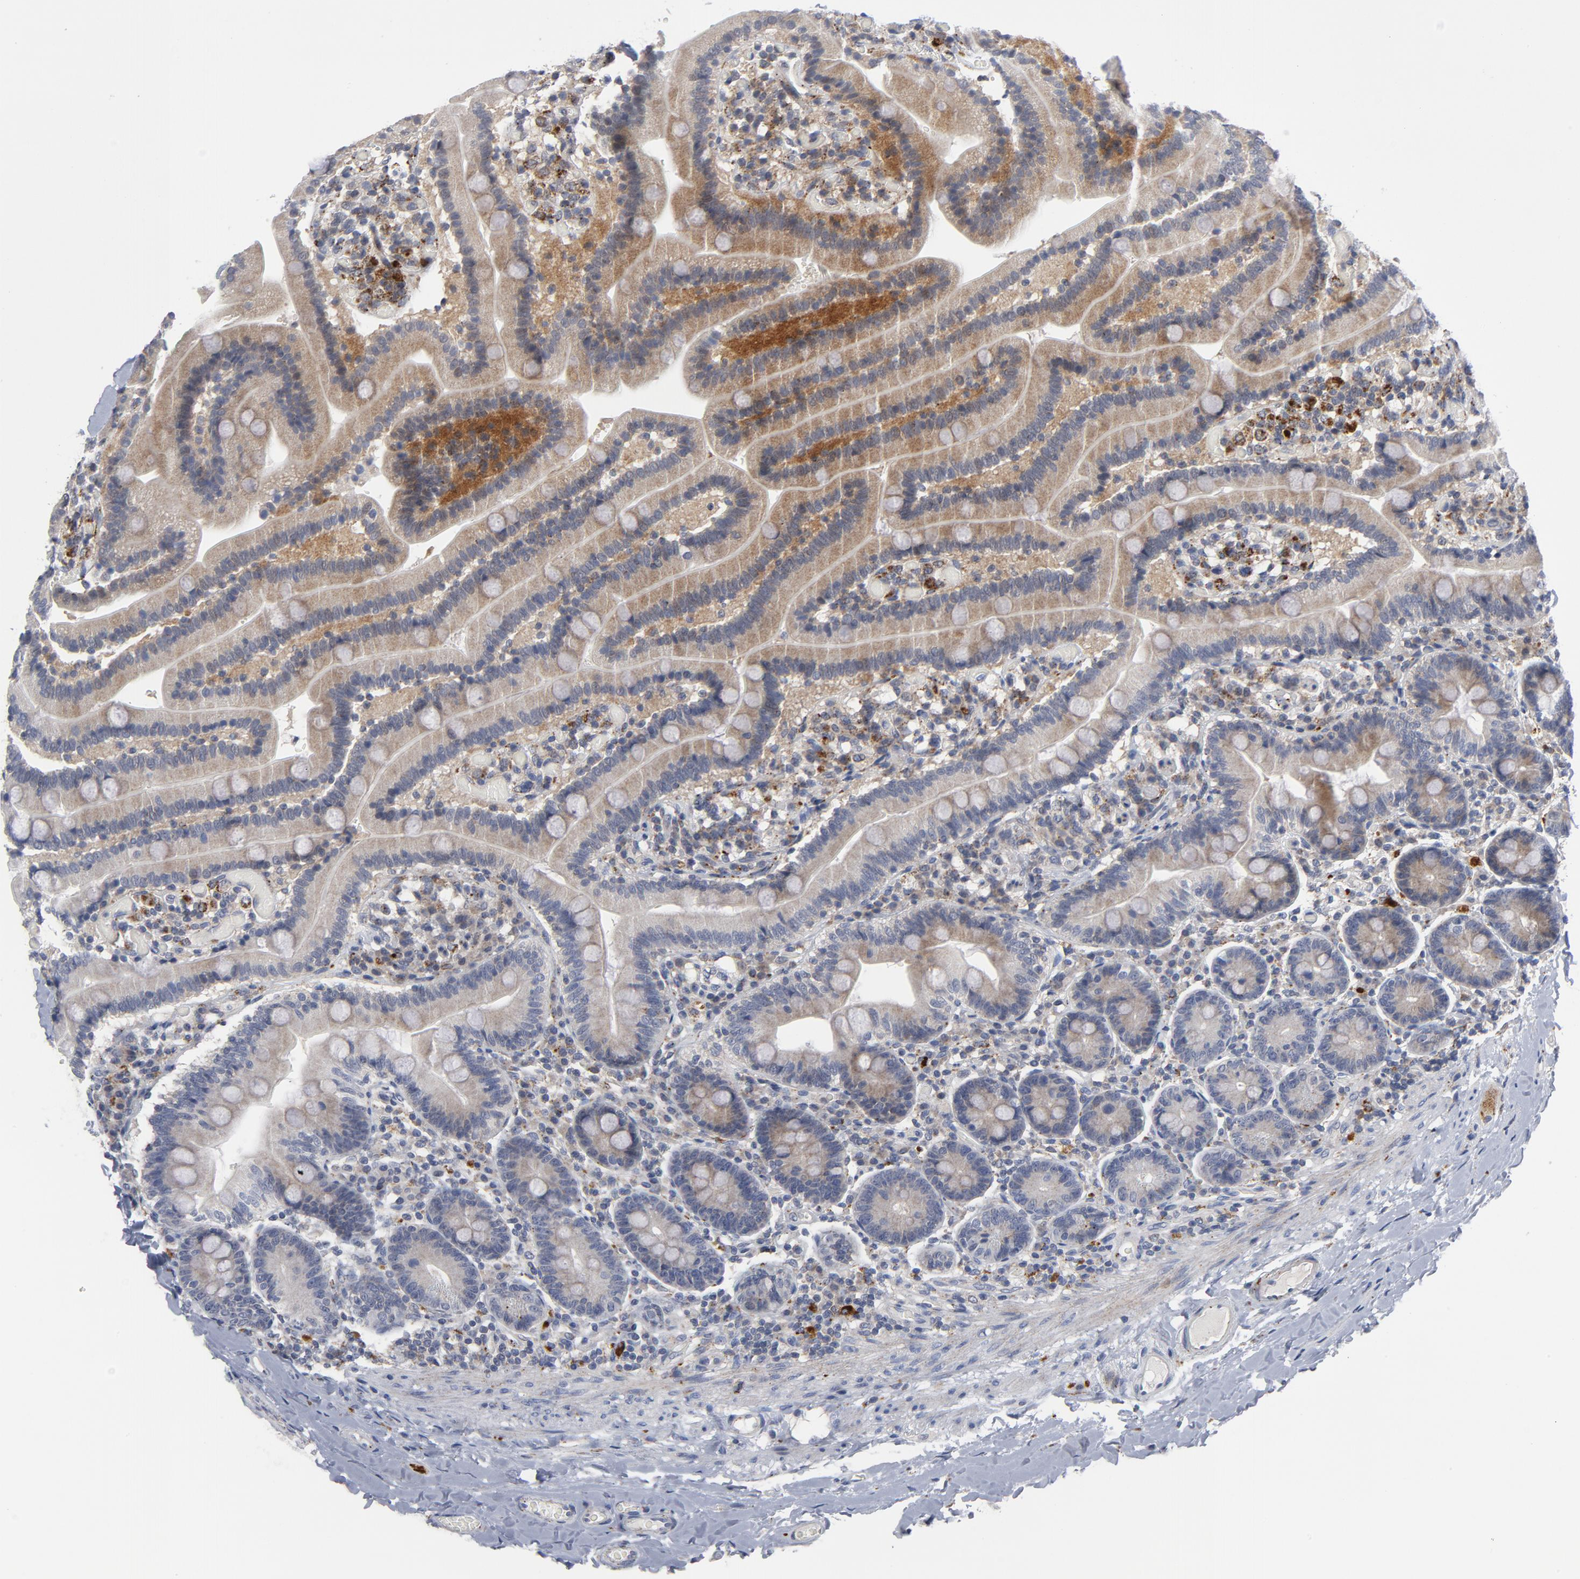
{"staining": {"intensity": "weak", "quantity": "25%-75%", "location": "cytoplasmic/membranous"}, "tissue": "duodenum", "cell_type": "Glandular cells", "image_type": "normal", "snomed": [{"axis": "morphology", "description": "Normal tissue, NOS"}, {"axis": "topography", "description": "Duodenum"}], "caption": "IHC (DAB) staining of benign duodenum displays weak cytoplasmic/membranous protein positivity in approximately 25%-75% of glandular cells. (IHC, brightfield microscopy, high magnification).", "gene": "AKT2", "patient": {"sex": "male", "age": 66}}